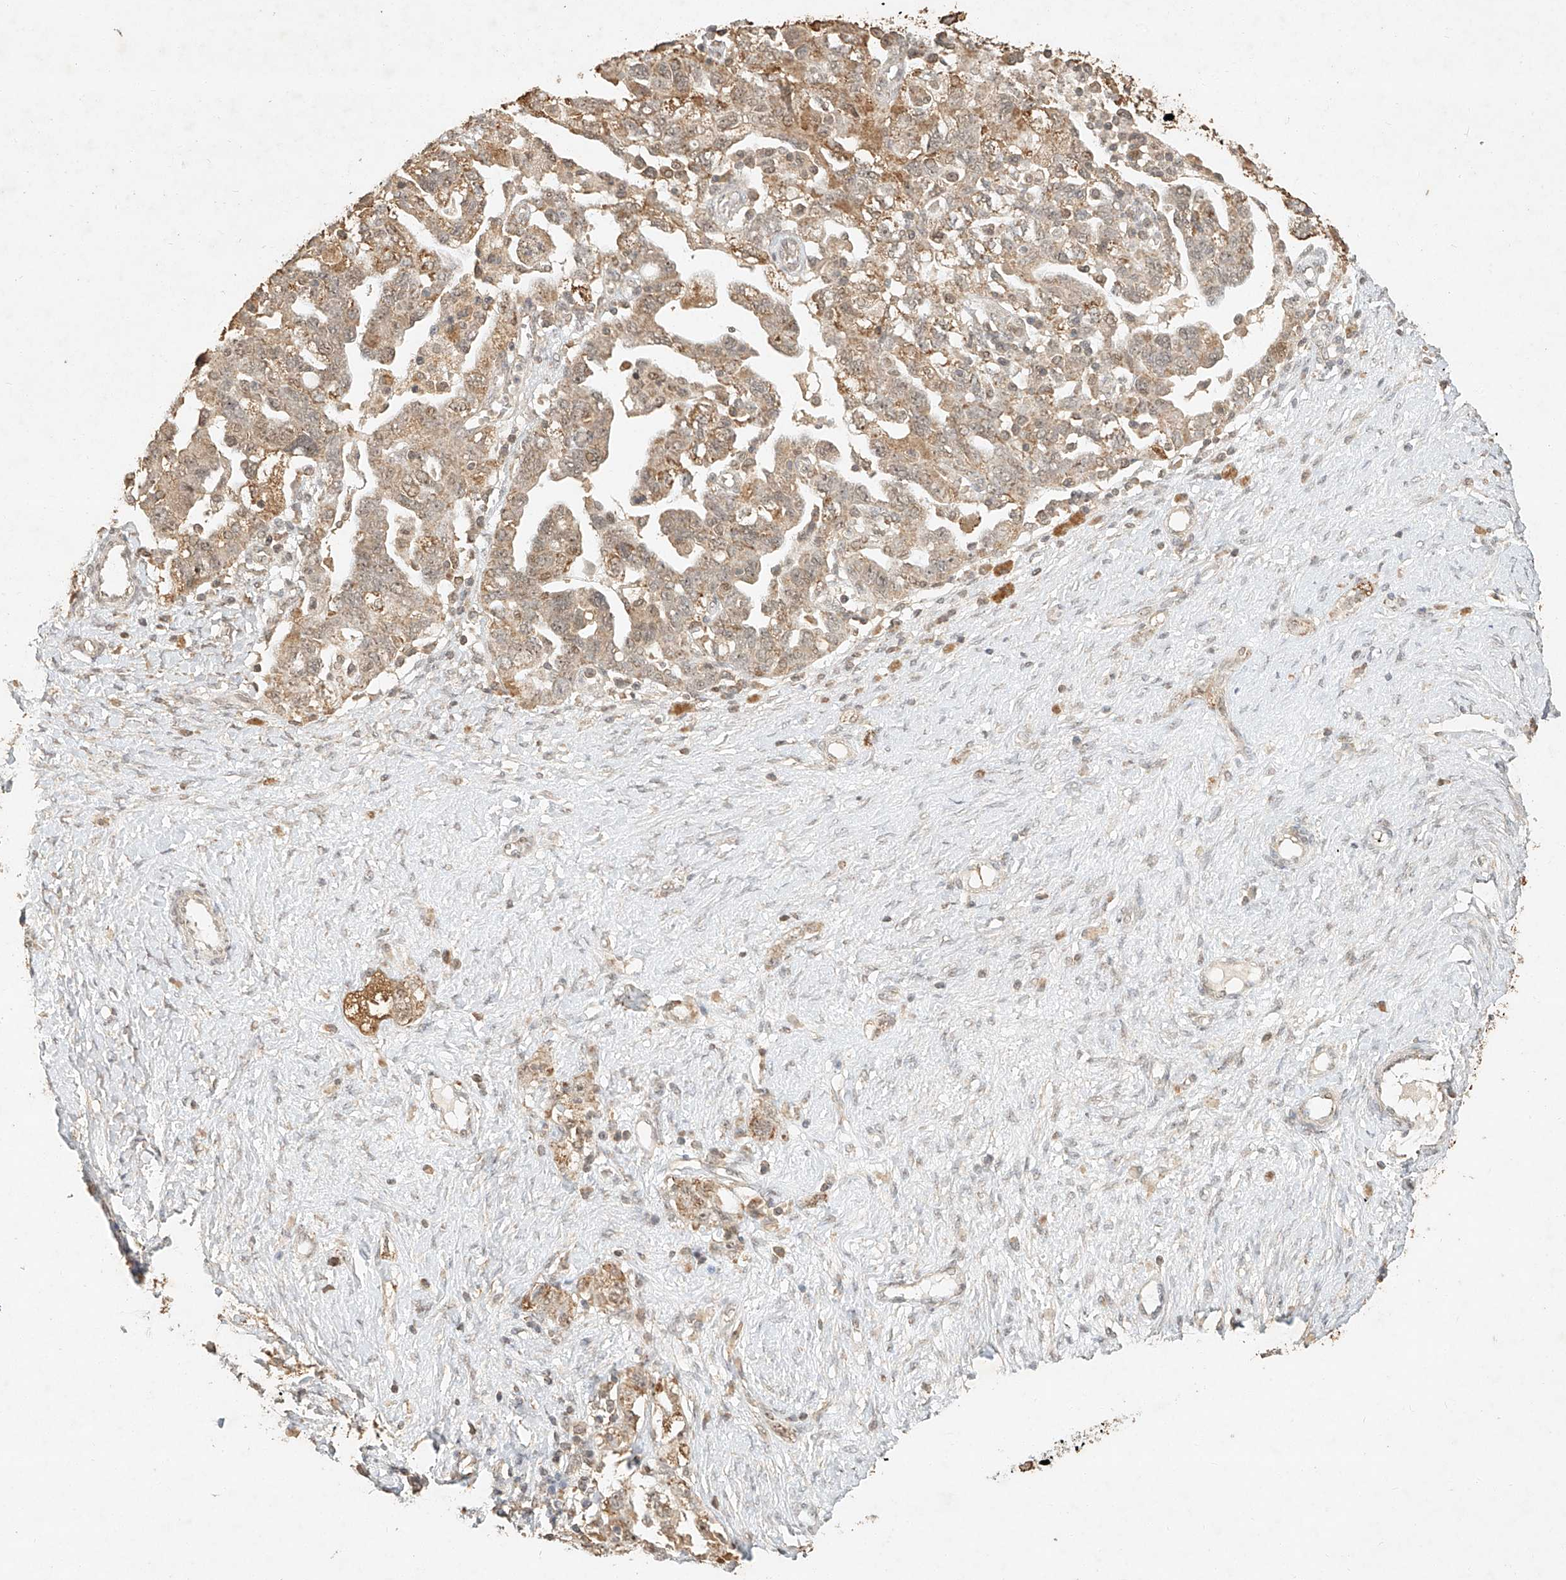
{"staining": {"intensity": "moderate", "quantity": ">75%", "location": "cytoplasmic/membranous"}, "tissue": "ovarian cancer", "cell_type": "Tumor cells", "image_type": "cancer", "snomed": [{"axis": "morphology", "description": "Carcinoma, NOS"}, {"axis": "morphology", "description": "Cystadenocarcinoma, serous, NOS"}, {"axis": "topography", "description": "Ovary"}], "caption": "High-magnification brightfield microscopy of ovarian cancer (serous cystadenocarcinoma) stained with DAB (3,3'-diaminobenzidine) (brown) and counterstained with hematoxylin (blue). tumor cells exhibit moderate cytoplasmic/membranous staining is present in about>75% of cells.", "gene": "CXorf58", "patient": {"sex": "female", "age": 69}}